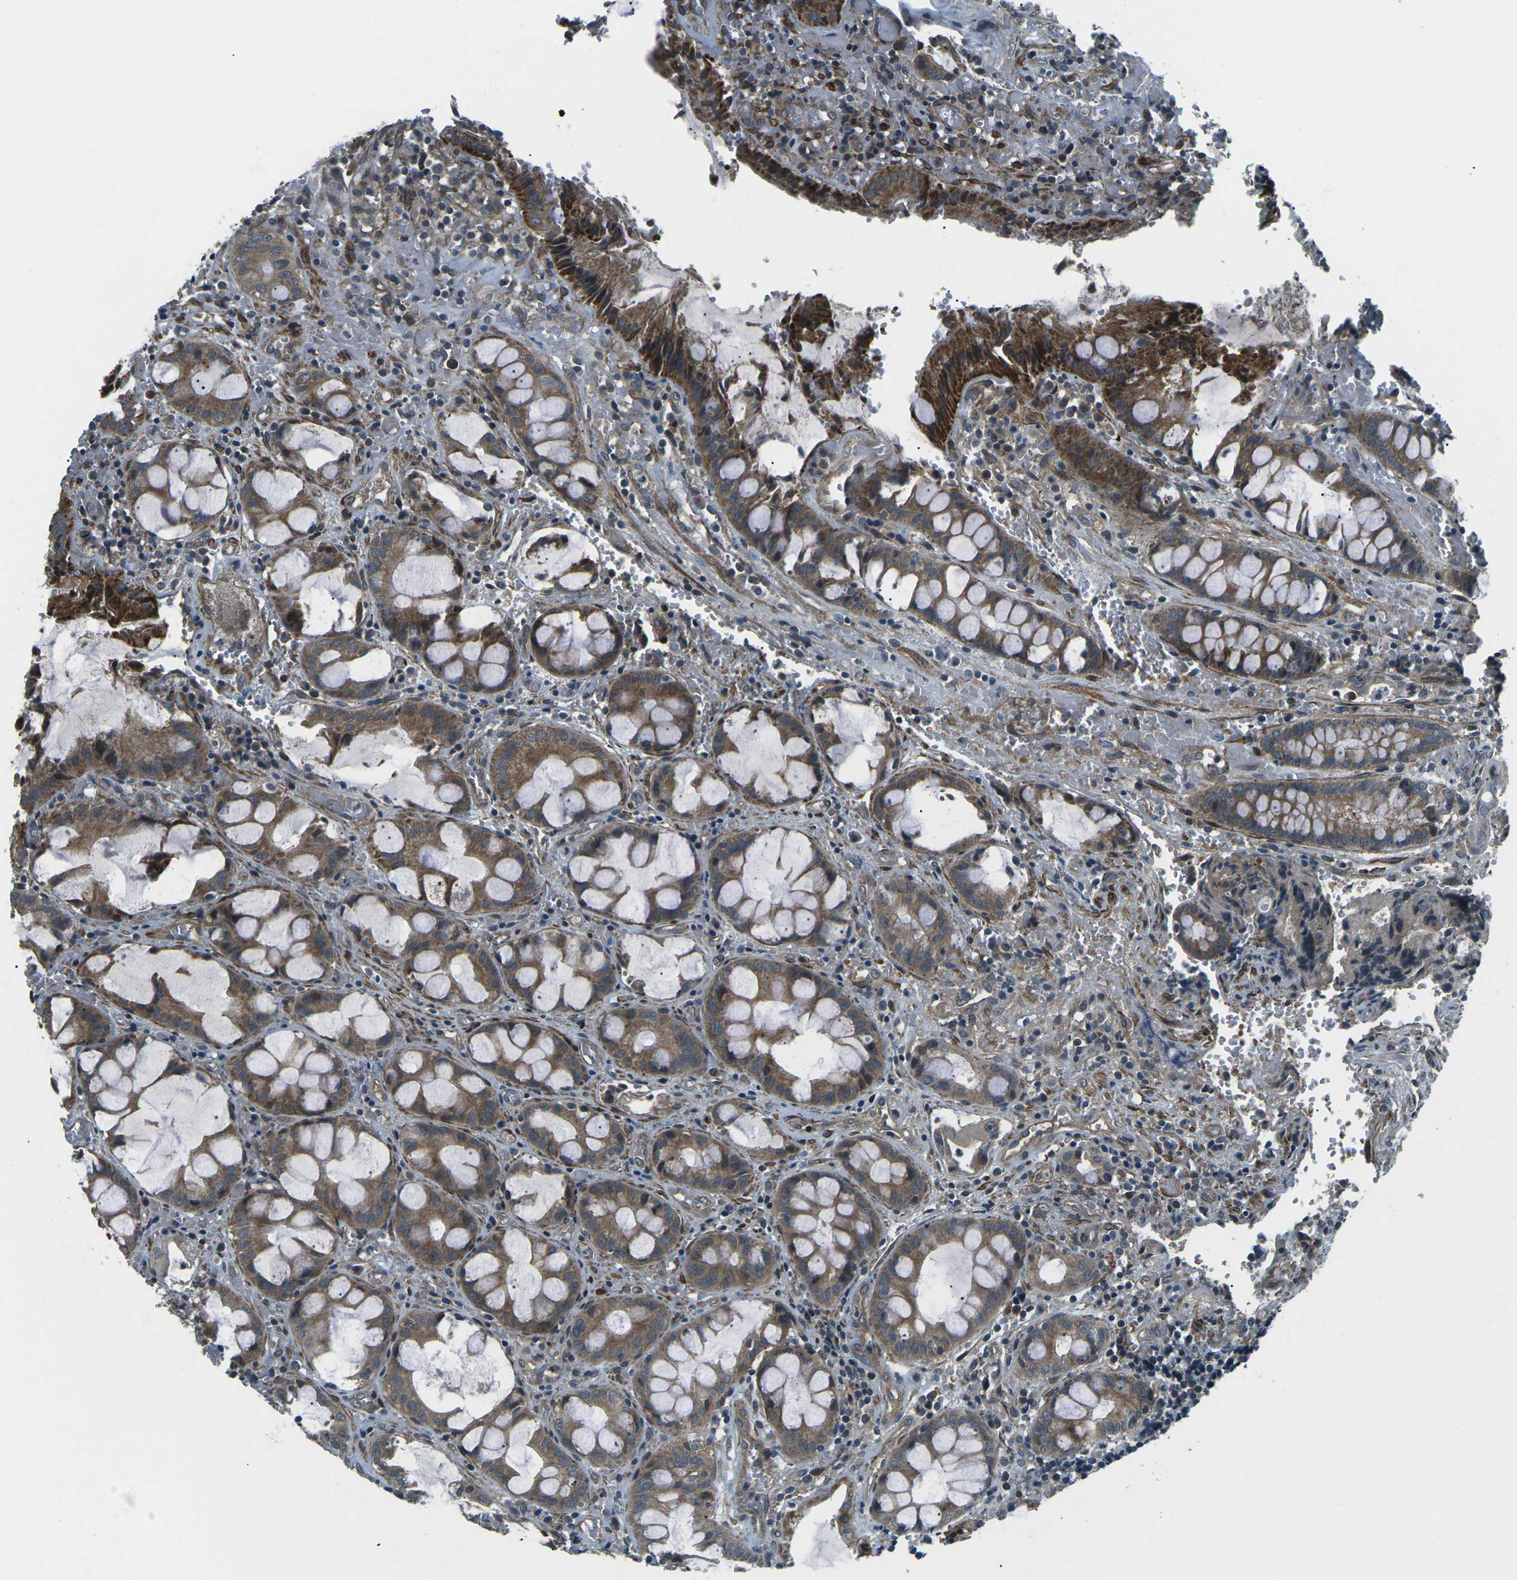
{"staining": {"intensity": "moderate", "quantity": "25%-75%", "location": "cytoplasmic/membranous"}, "tissue": "colorectal cancer", "cell_type": "Tumor cells", "image_type": "cancer", "snomed": [{"axis": "morphology", "description": "Adenocarcinoma, NOS"}, {"axis": "topography", "description": "Colon"}], "caption": "This histopathology image displays immunohistochemistry staining of adenocarcinoma (colorectal), with medium moderate cytoplasmic/membranous positivity in about 25%-75% of tumor cells.", "gene": "AFAP1", "patient": {"sex": "female", "age": 57}}